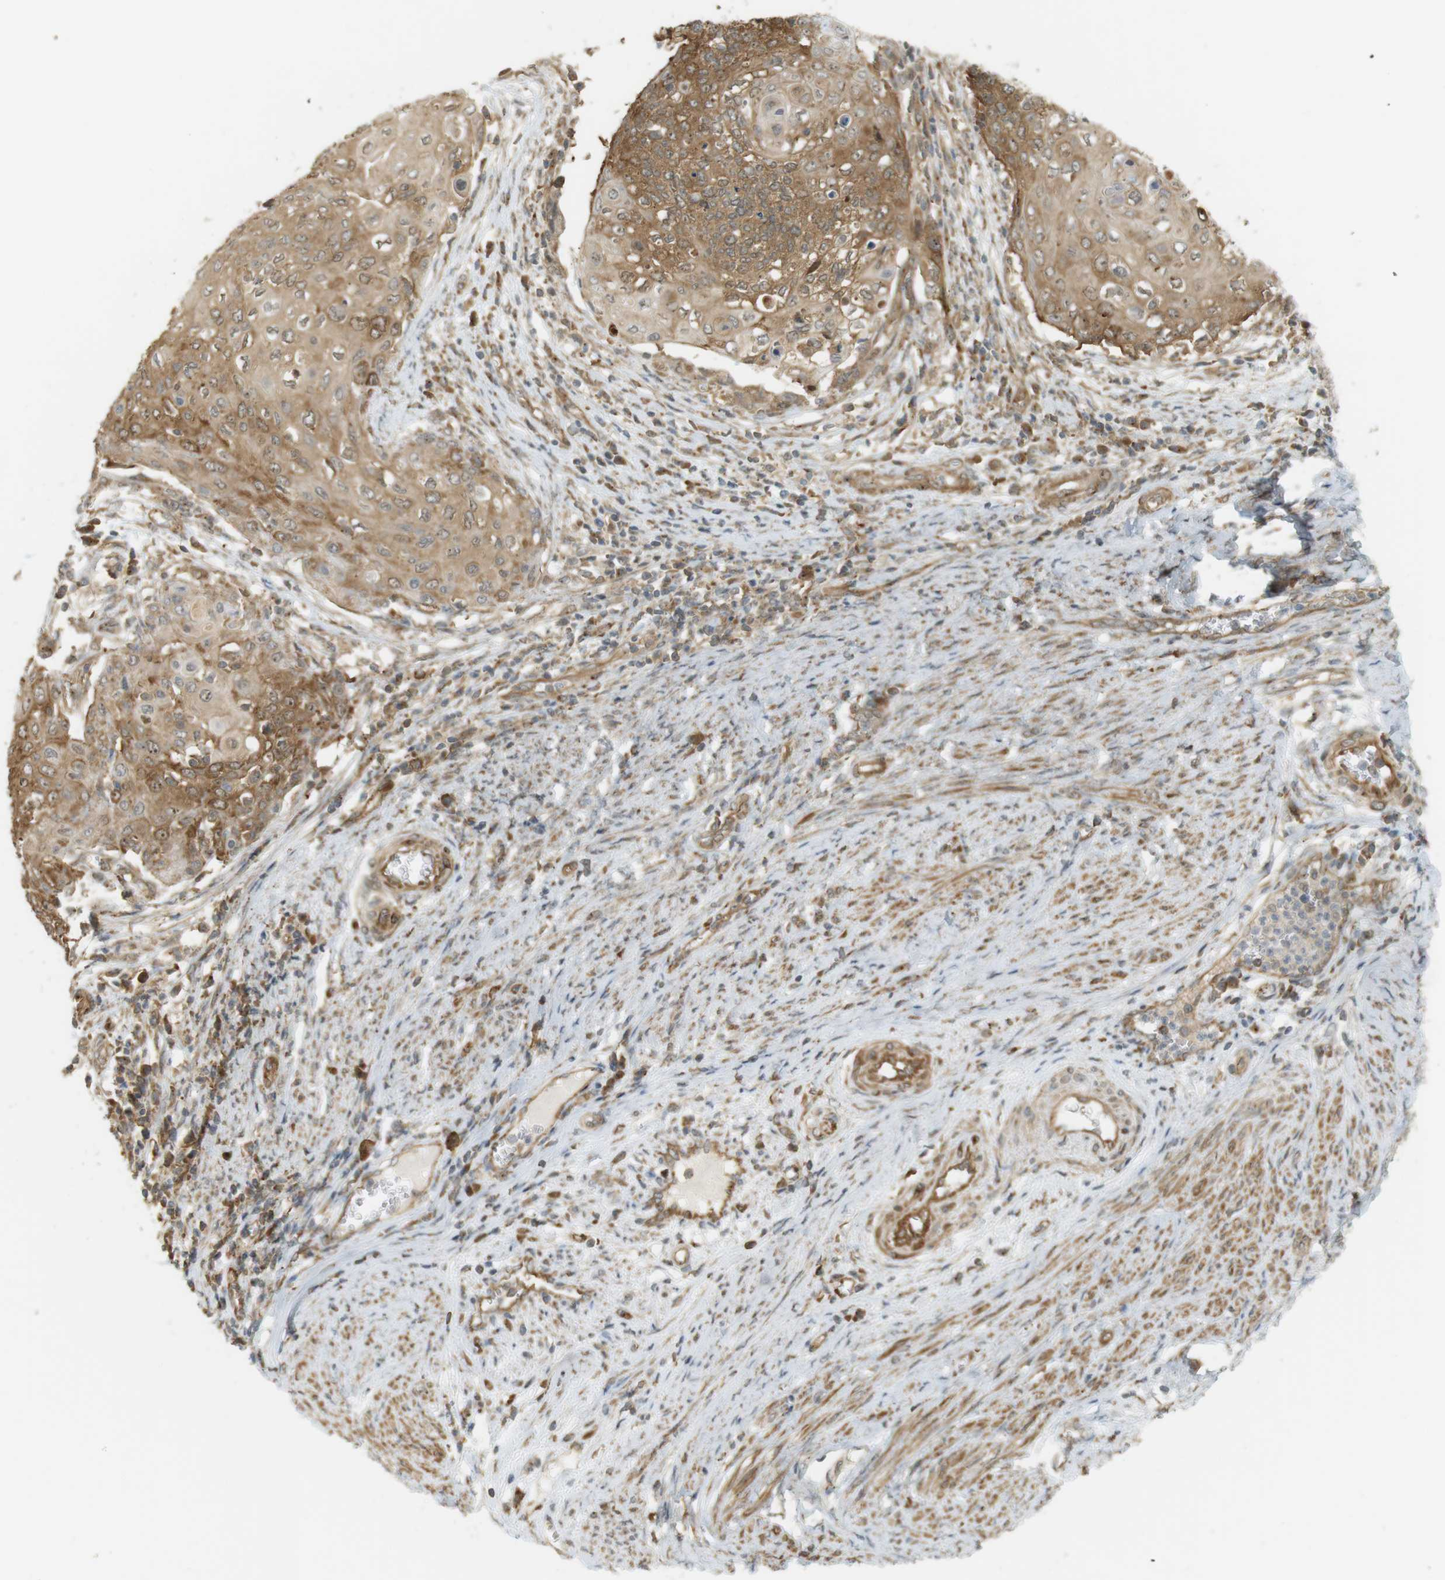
{"staining": {"intensity": "moderate", "quantity": ">75%", "location": "cytoplasmic/membranous,nuclear"}, "tissue": "cervical cancer", "cell_type": "Tumor cells", "image_type": "cancer", "snomed": [{"axis": "morphology", "description": "Squamous cell carcinoma, NOS"}, {"axis": "topography", "description": "Cervix"}], "caption": "Human cervical cancer stained for a protein (brown) demonstrates moderate cytoplasmic/membranous and nuclear positive expression in about >75% of tumor cells.", "gene": "PA2G4", "patient": {"sex": "female", "age": 39}}